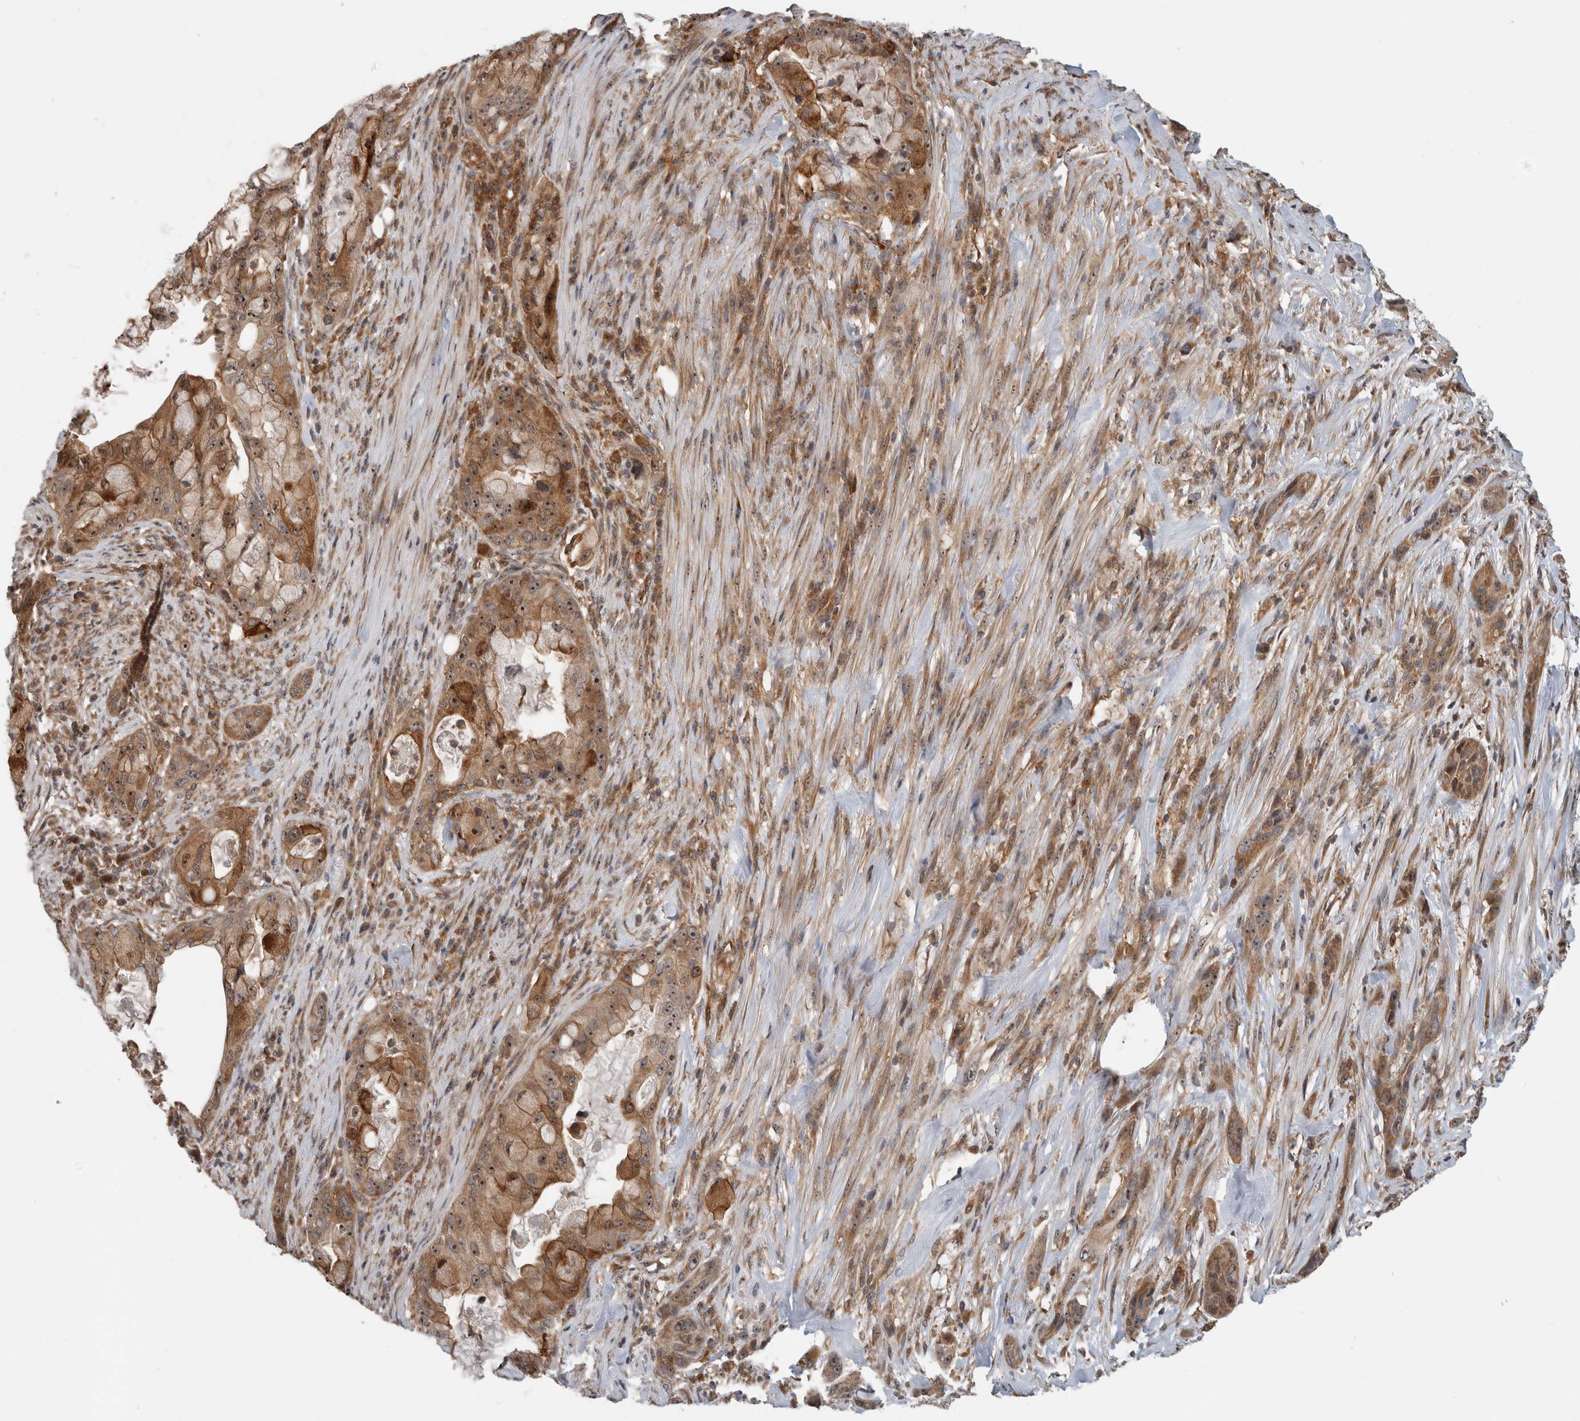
{"staining": {"intensity": "moderate", "quantity": ">75%", "location": "cytoplasmic/membranous,nuclear"}, "tissue": "pancreatic cancer", "cell_type": "Tumor cells", "image_type": "cancer", "snomed": [{"axis": "morphology", "description": "Adenocarcinoma, NOS"}, {"axis": "topography", "description": "Pancreas"}], "caption": "This photomicrograph displays pancreatic cancer (adenocarcinoma) stained with immunohistochemistry (IHC) to label a protein in brown. The cytoplasmic/membranous and nuclear of tumor cells show moderate positivity for the protein. Nuclei are counter-stained blue.", "gene": "WASF2", "patient": {"sex": "male", "age": 53}}